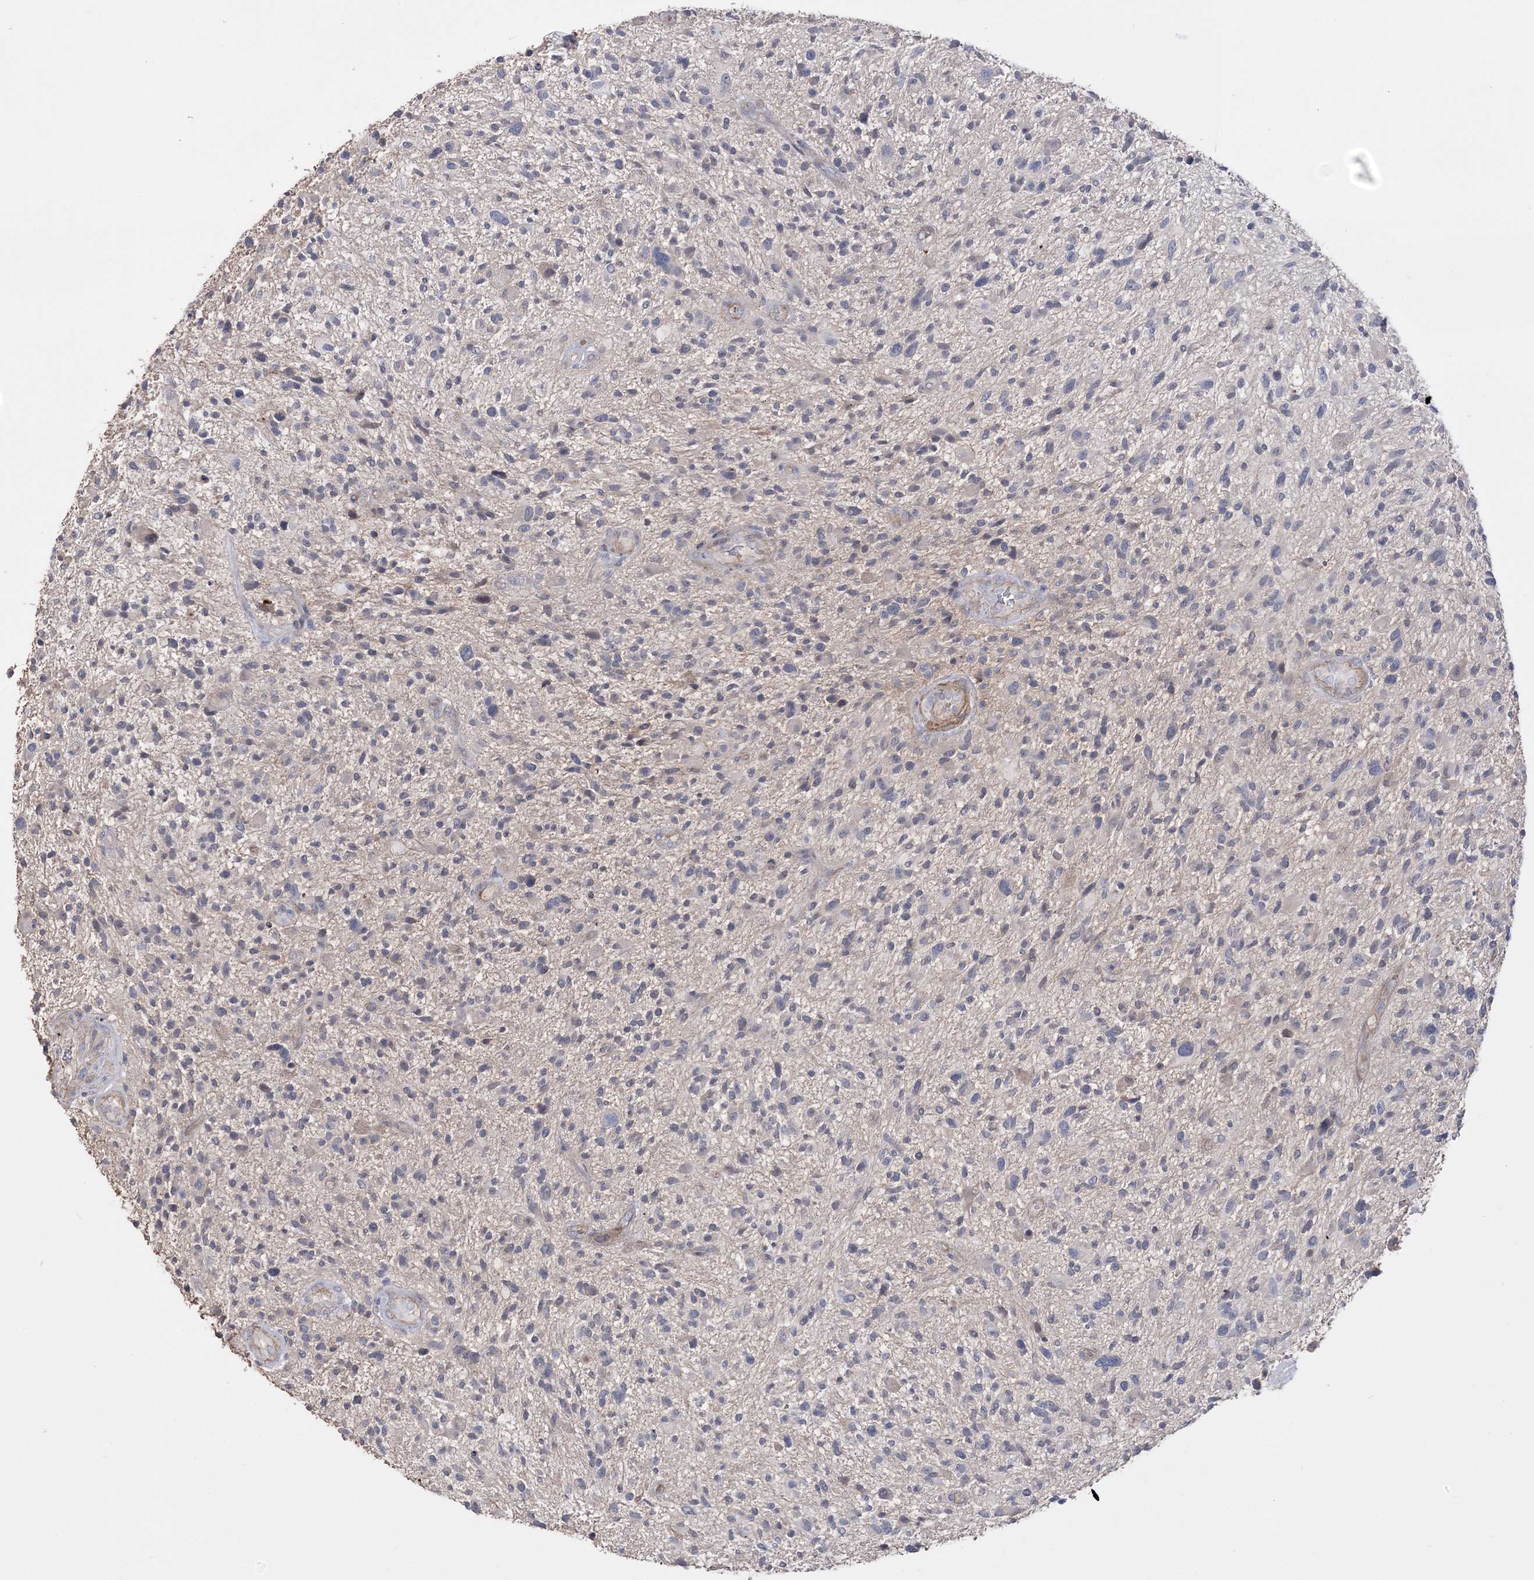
{"staining": {"intensity": "negative", "quantity": "none", "location": "none"}, "tissue": "glioma", "cell_type": "Tumor cells", "image_type": "cancer", "snomed": [{"axis": "morphology", "description": "Glioma, malignant, High grade"}, {"axis": "topography", "description": "Brain"}], "caption": "IHC histopathology image of neoplastic tissue: human malignant glioma (high-grade) stained with DAB displays no significant protein staining in tumor cells.", "gene": "SLFN14", "patient": {"sex": "male", "age": 47}}